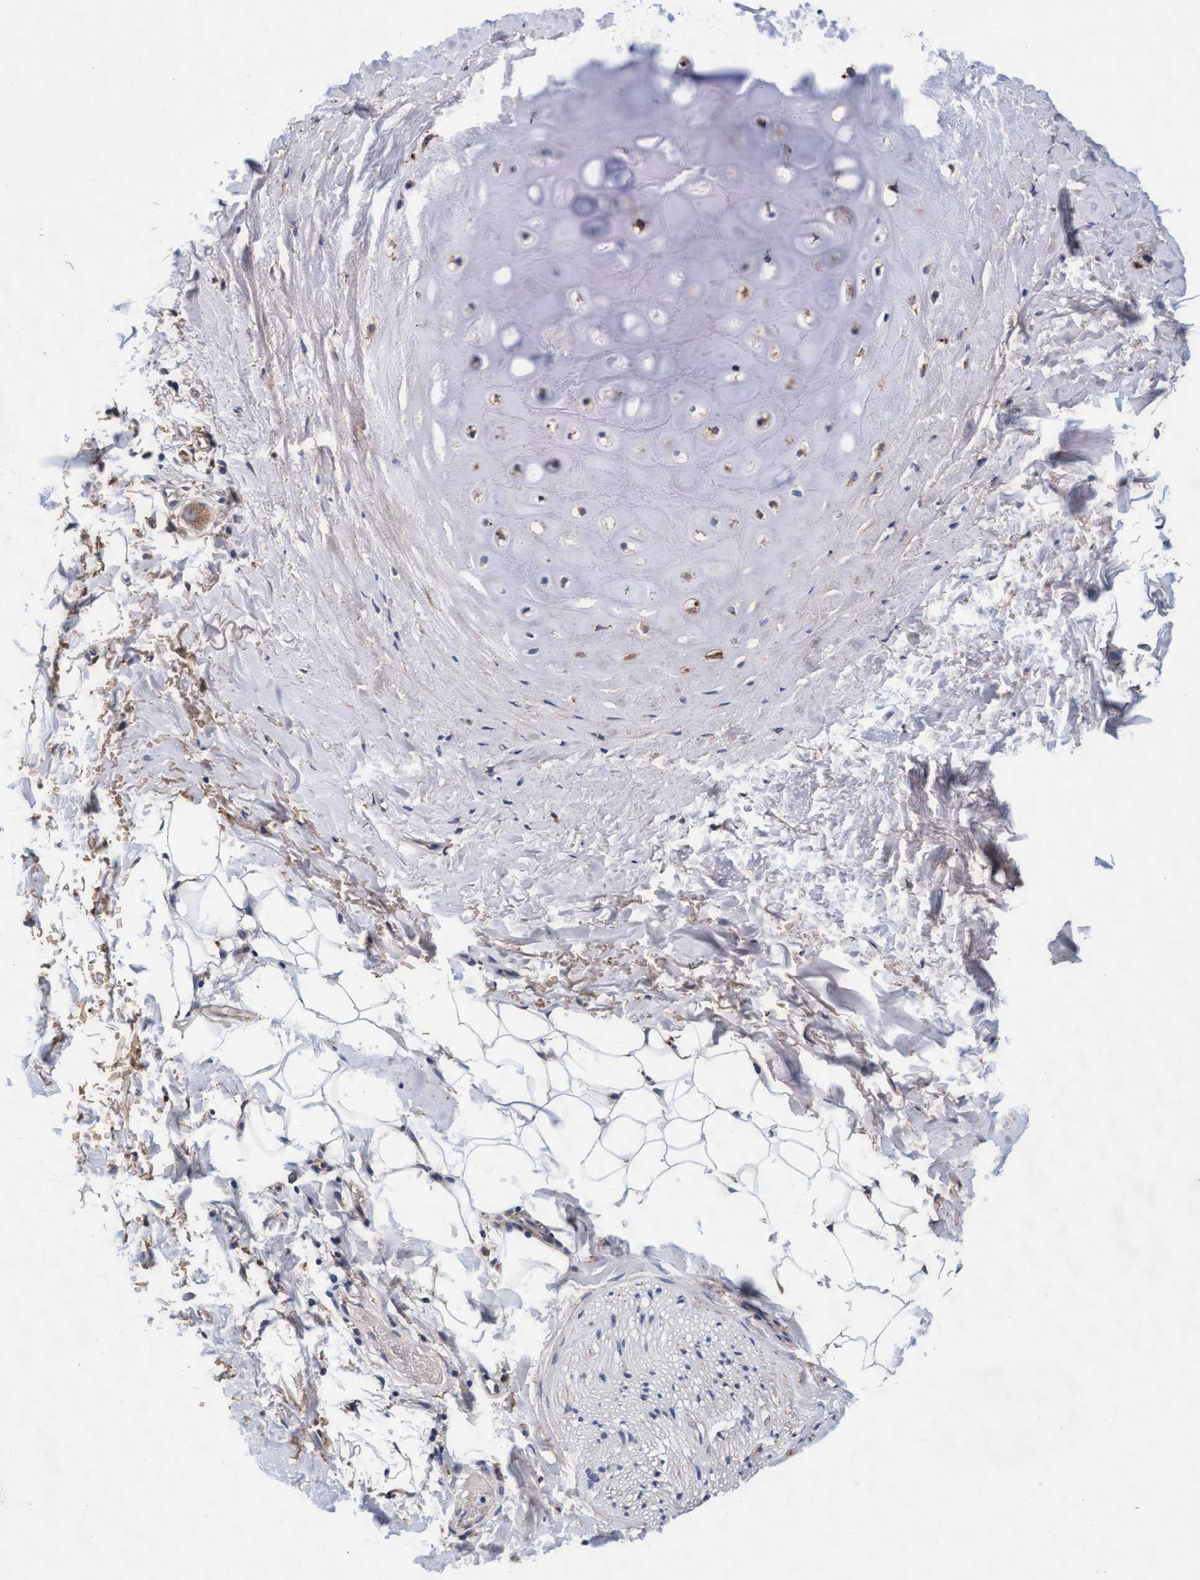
{"staining": {"intensity": "negative", "quantity": "none", "location": "none"}, "tissue": "adipose tissue", "cell_type": "Adipocytes", "image_type": "normal", "snomed": [{"axis": "morphology", "description": "Normal tissue, NOS"}, {"axis": "topography", "description": "Cartilage tissue"}, {"axis": "topography", "description": "Bronchus"}], "caption": "DAB immunohistochemical staining of benign human adipose tissue exhibits no significant staining in adipocytes. The staining is performed using DAB brown chromogen with nuclei counter-stained in using hematoxylin.", "gene": "CPQ", "patient": {"sex": "female", "age": 73}}